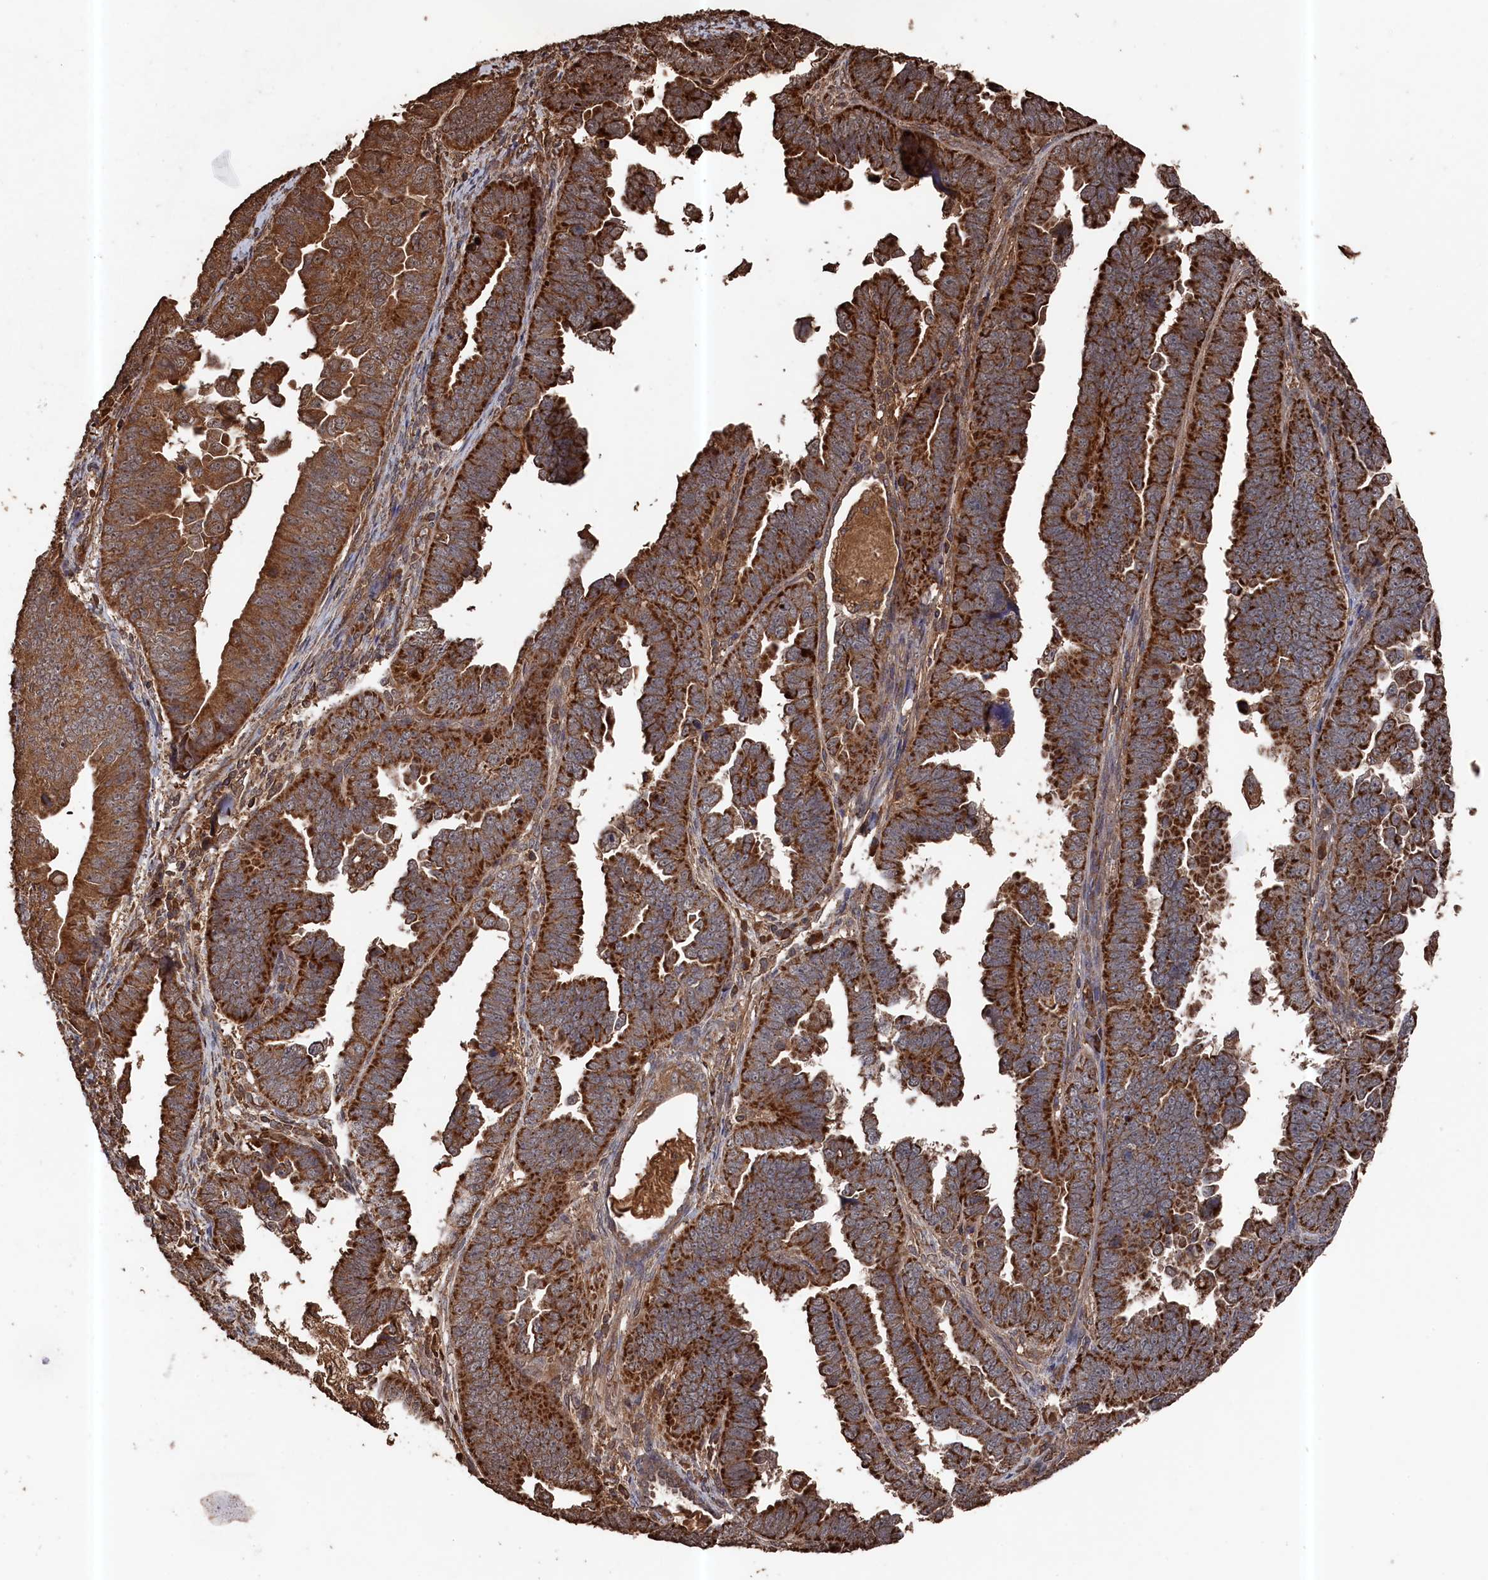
{"staining": {"intensity": "strong", "quantity": ">75%", "location": "cytoplasmic/membranous"}, "tissue": "endometrial cancer", "cell_type": "Tumor cells", "image_type": "cancer", "snomed": [{"axis": "morphology", "description": "Adenocarcinoma, NOS"}, {"axis": "topography", "description": "Endometrium"}], "caption": "Protein expression analysis of human endometrial cancer (adenocarcinoma) reveals strong cytoplasmic/membranous staining in approximately >75% of tumor cells.", "gene": "SNX33", "patient": {"sex": "female", "age": 75}}